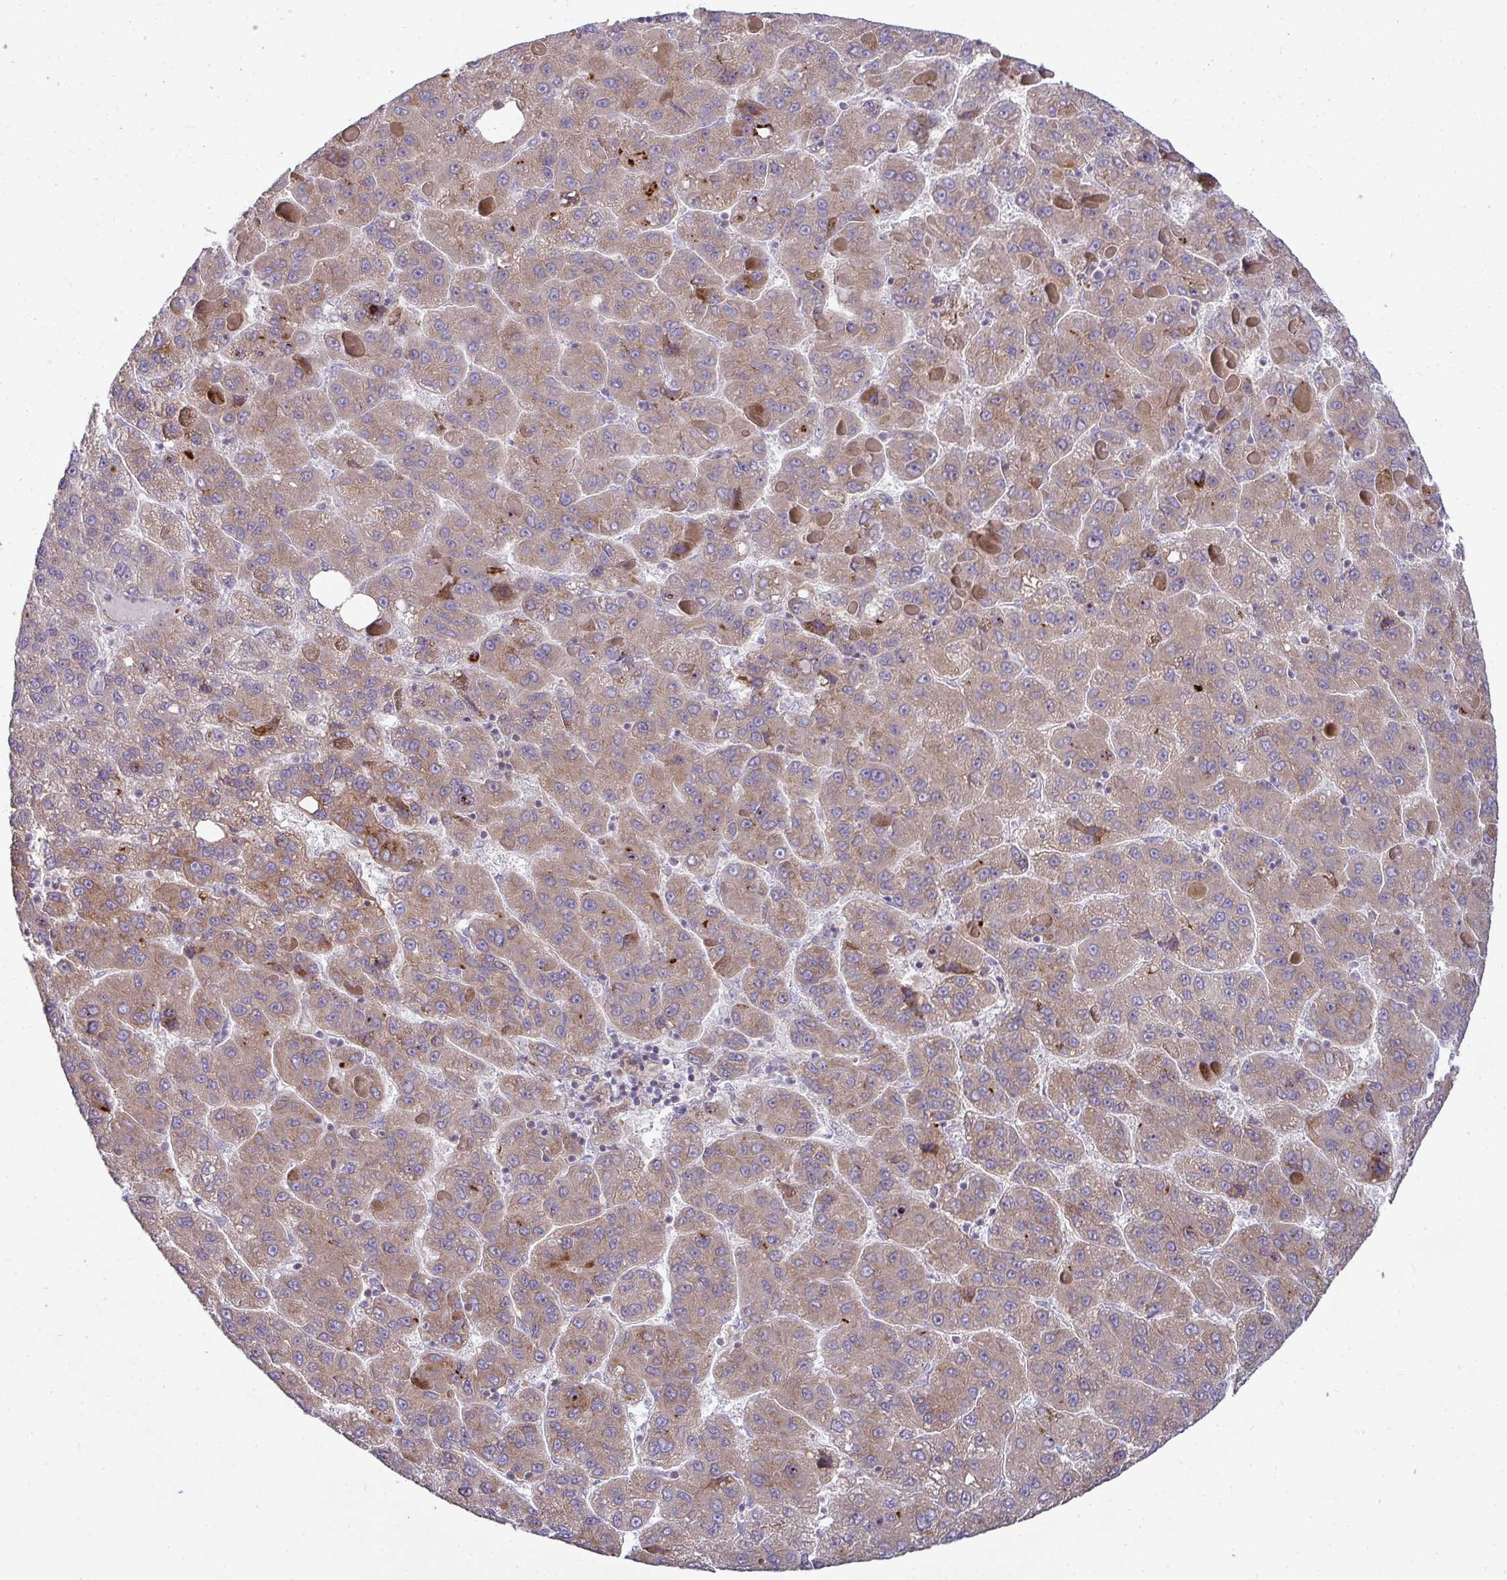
{"staining": {"intensity": "moderate", "quantity": ">75%", "location": "cytoplasmic/membranous"}, "tissue": "liver cancer", "cell_type": "Tumor cells", "image_type": "cancer", "snomed": [{"axis": "morphology", "description": "Carcinoma, Hepatocellular, NOS"}, {"axis": "topography", "description": "Liver"}], "caption": "This histopathology image demonstrates immunohistochemistry staining of human liver cancer, with medium moderate cytoplasmic/membranous staining in about >75% of tumor cells.", "gene": "SH2D1B", "patient": {"sex": "female", "age": 82}}